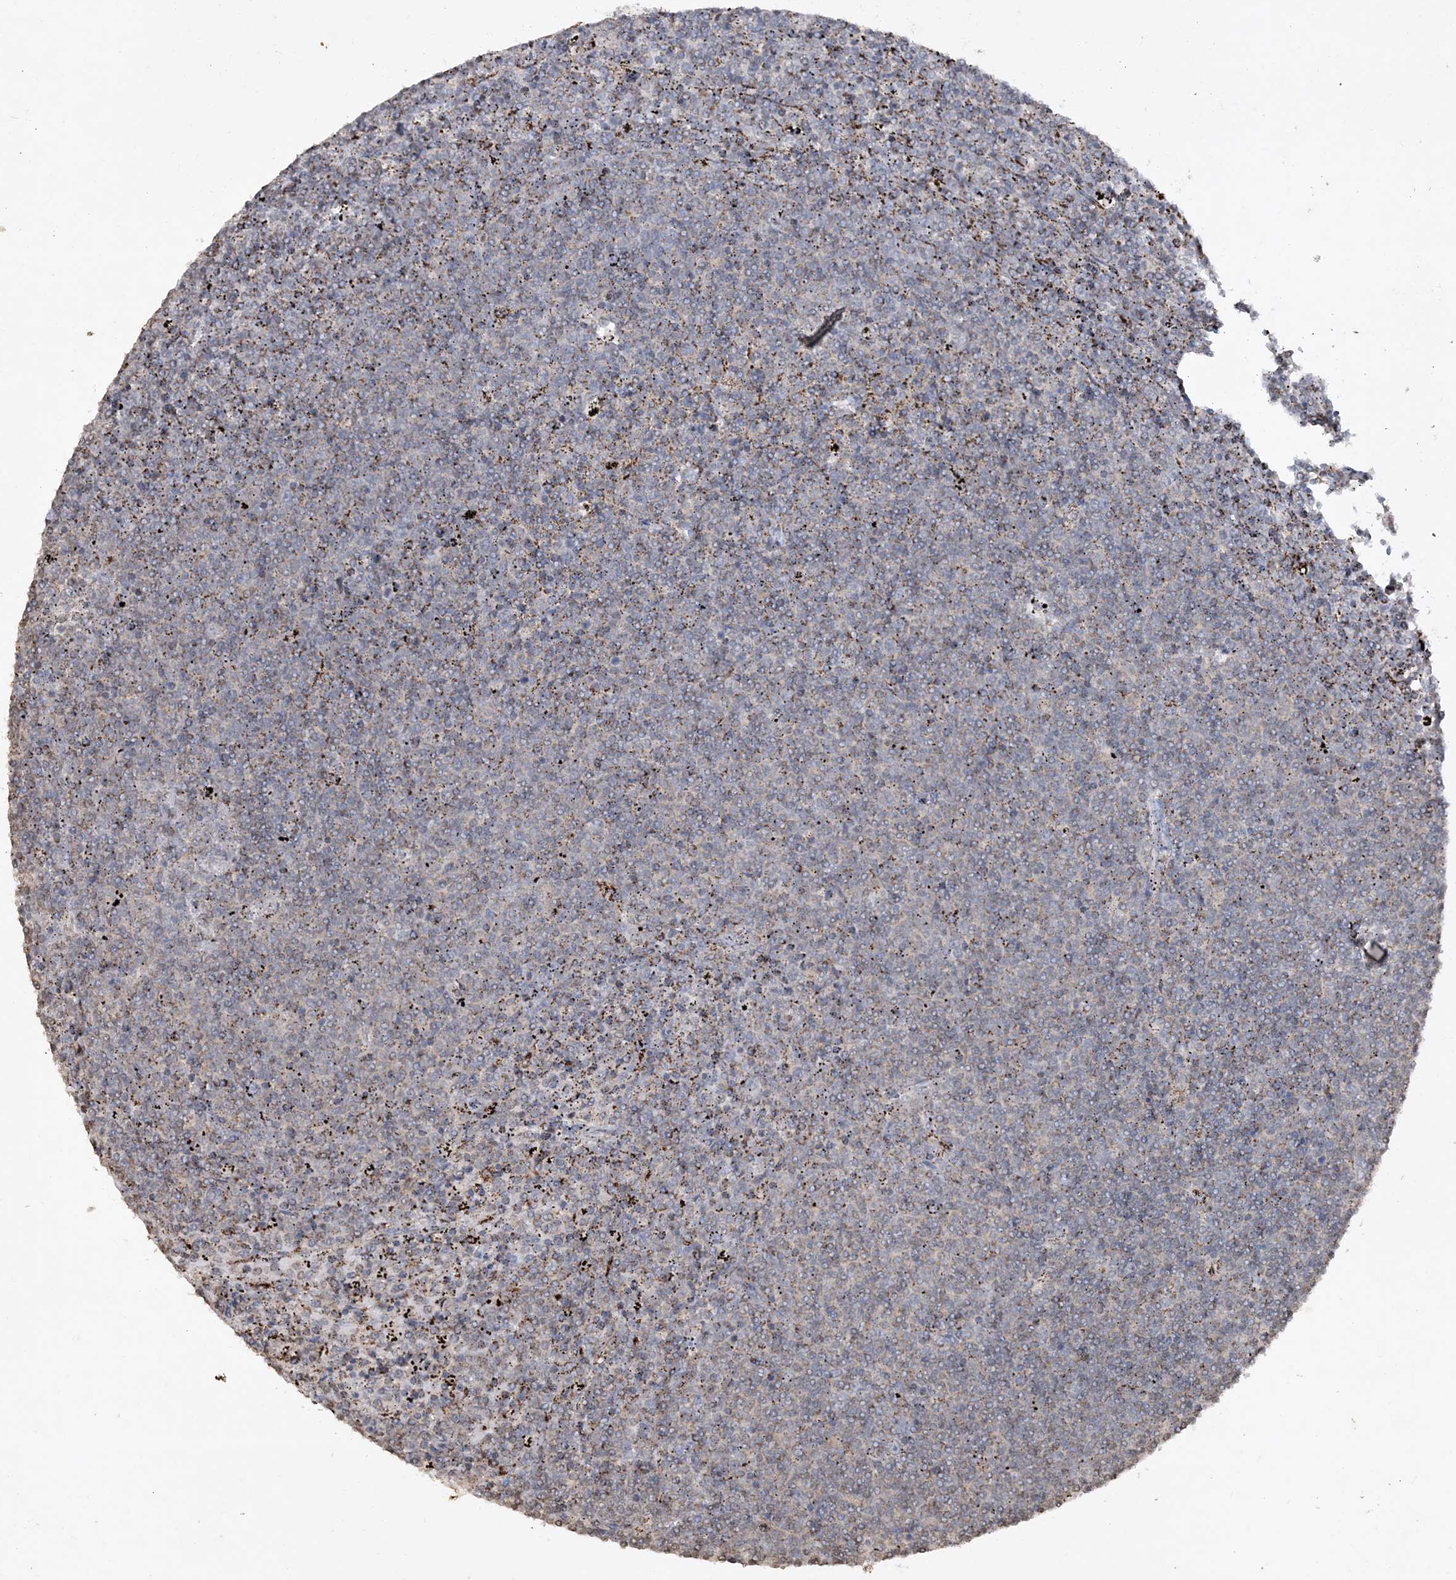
{"staining": {"intensity": "weak", "quantity": "<25%", "location": "cytoplasmic/membranous"}, "tissue": "lymphoma", "cell_type": "Tumor cells", "image_type": "cancer", "snomed": [{"axis": "morphology", "description": "Malignant lymphoma, non-Hodgkin's type, Low grade"}, {"axis": "topography", "description": "Spleen"}], "caption": "Immunohistochemistry (IHC) photomicrograph of human low-grade malignant lymphoma, non-Hodgkin's type stained for a protein (brown), which exhibits no expression in tumor cells.", "gene": "TTC7A", "patient": {"sex": "female", "age": 50}}